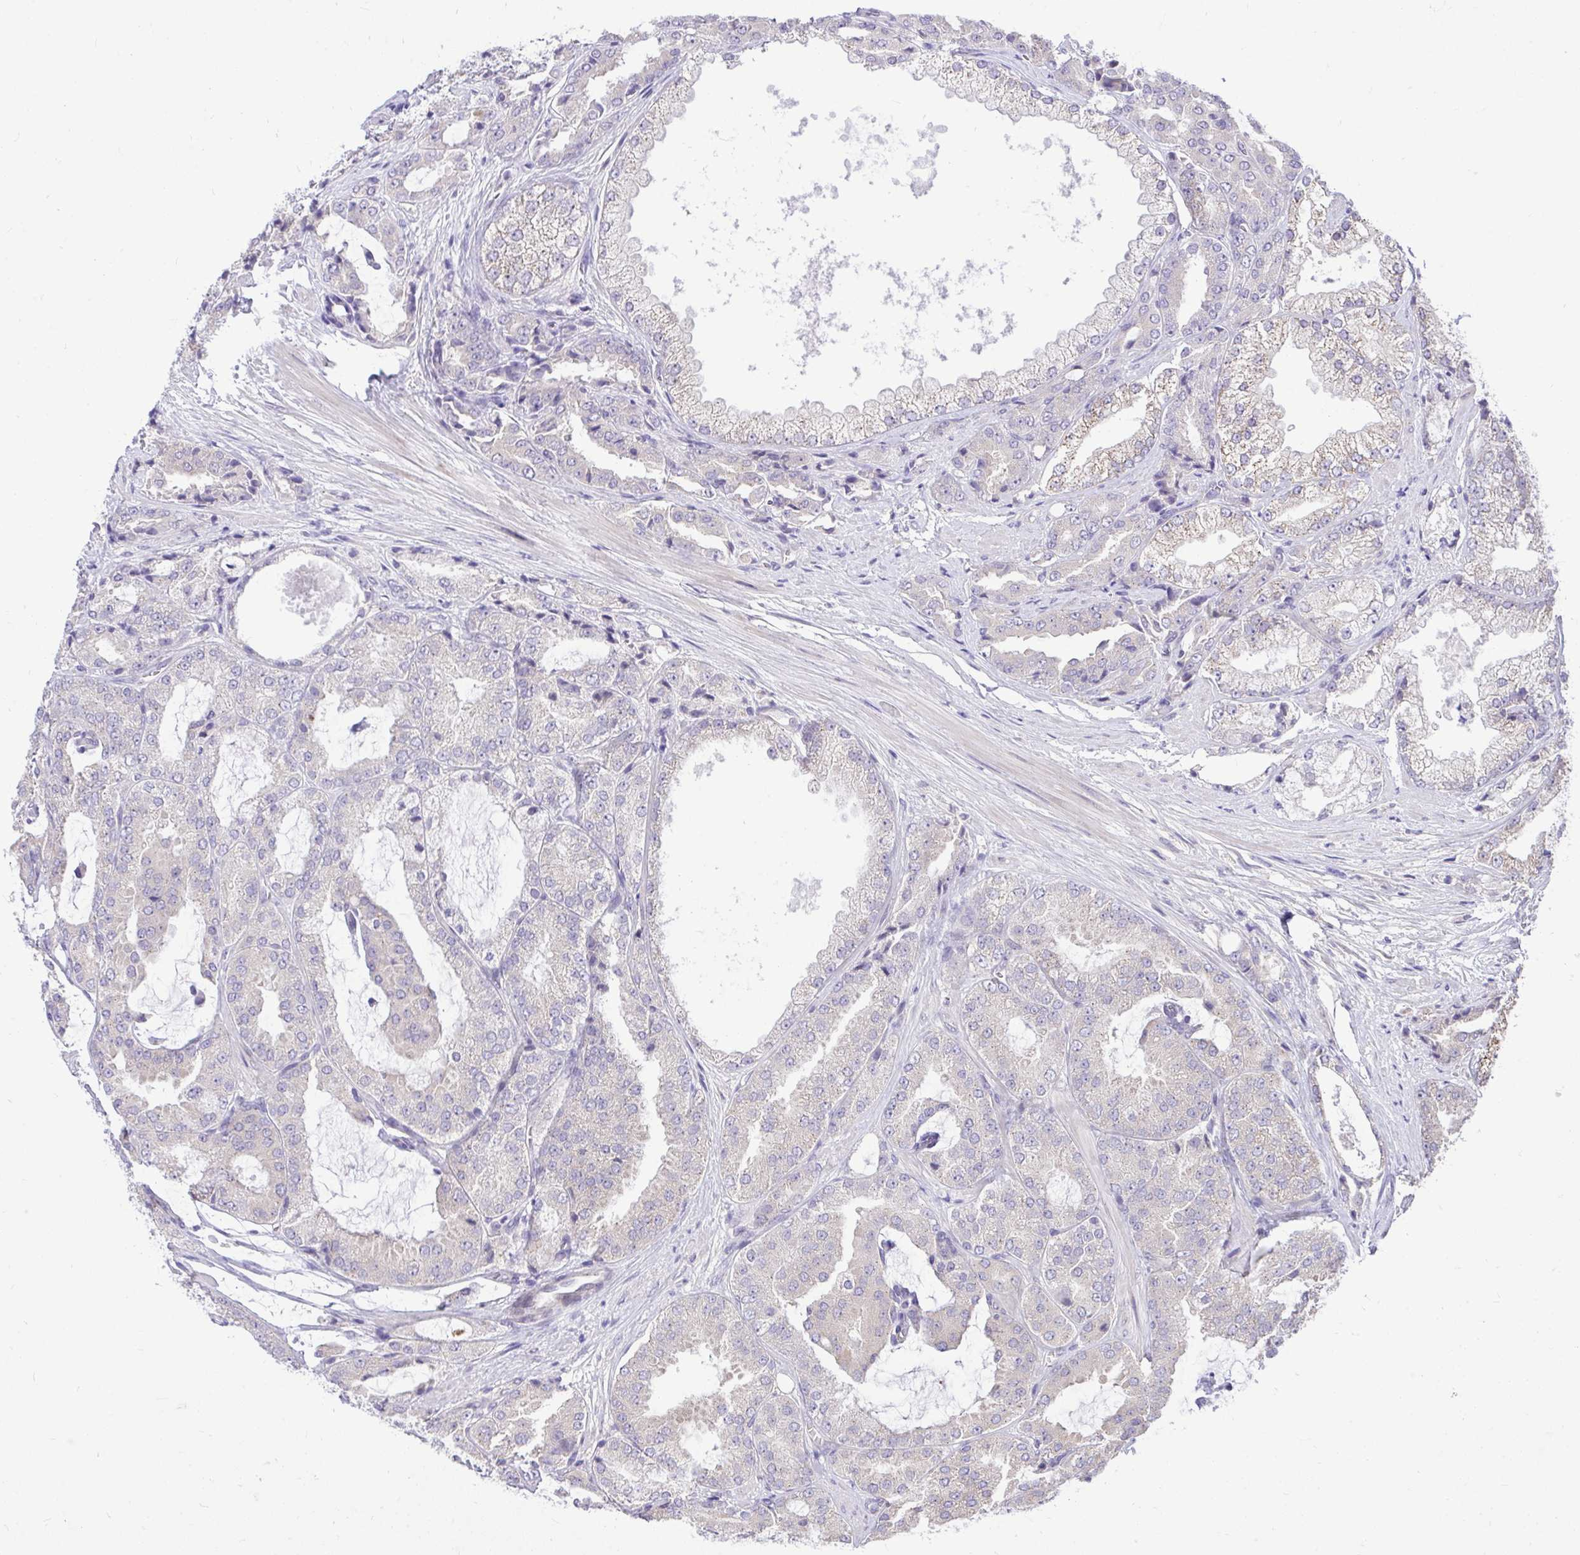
{"staining": {"intensity": "negative", "quantity": "none", "location": "none"}, "tissue": "prostate cancer", "cell_type": "Tumor cells", "image_type": "cancer", "snomed": [{"axis": "morphology", "description": "Adenocarcinoma, High grade"}, {"axis": "topography", "description": "Prostate"}], "caption": "A micrograph of human prostate cancer (adenocarcinoma (high-grade)) is negative for staining in tumor cells.", "gene": "CEACAM18", "patient": {"sex": "male", "age": 68}}